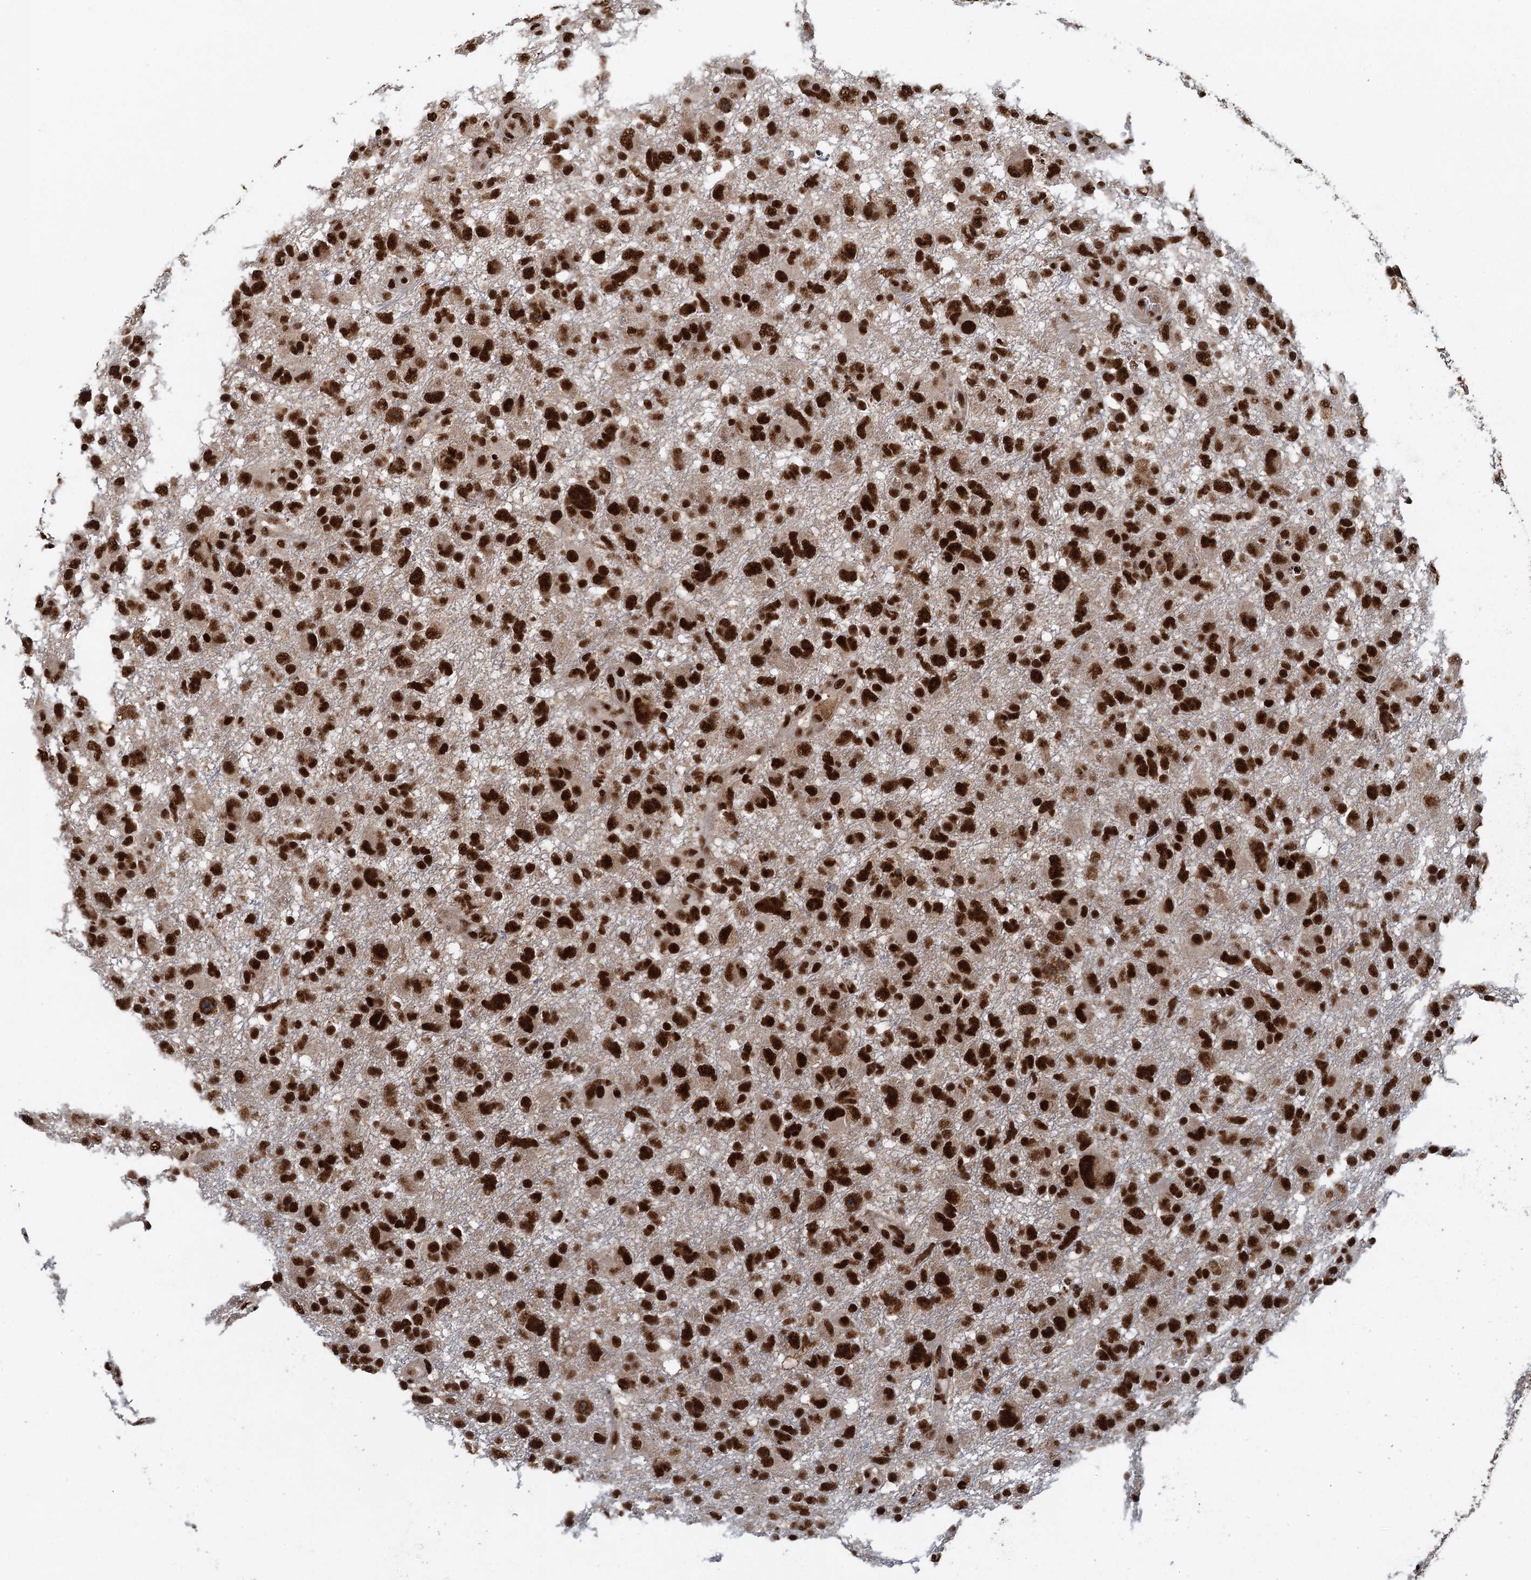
{"staining": {"intensity": "strong", "quantity": ">75%", "location": "nuclear"}, "tissue": "glioma", "cell_type": "Tumor cells", "image_type": "cancer", "snomed": [{"axis": "morphology", "description": "Glioma, malignant, High grade"}, {"axis": "topography", "description": "Brain"}], "caption": "A brown stain highlights strong nuclear expression of a protein in malignant glioma (high-grade) tumor cells.", "gene": "ZC3H18", "patient": {"sex": "male", "age": 61}}